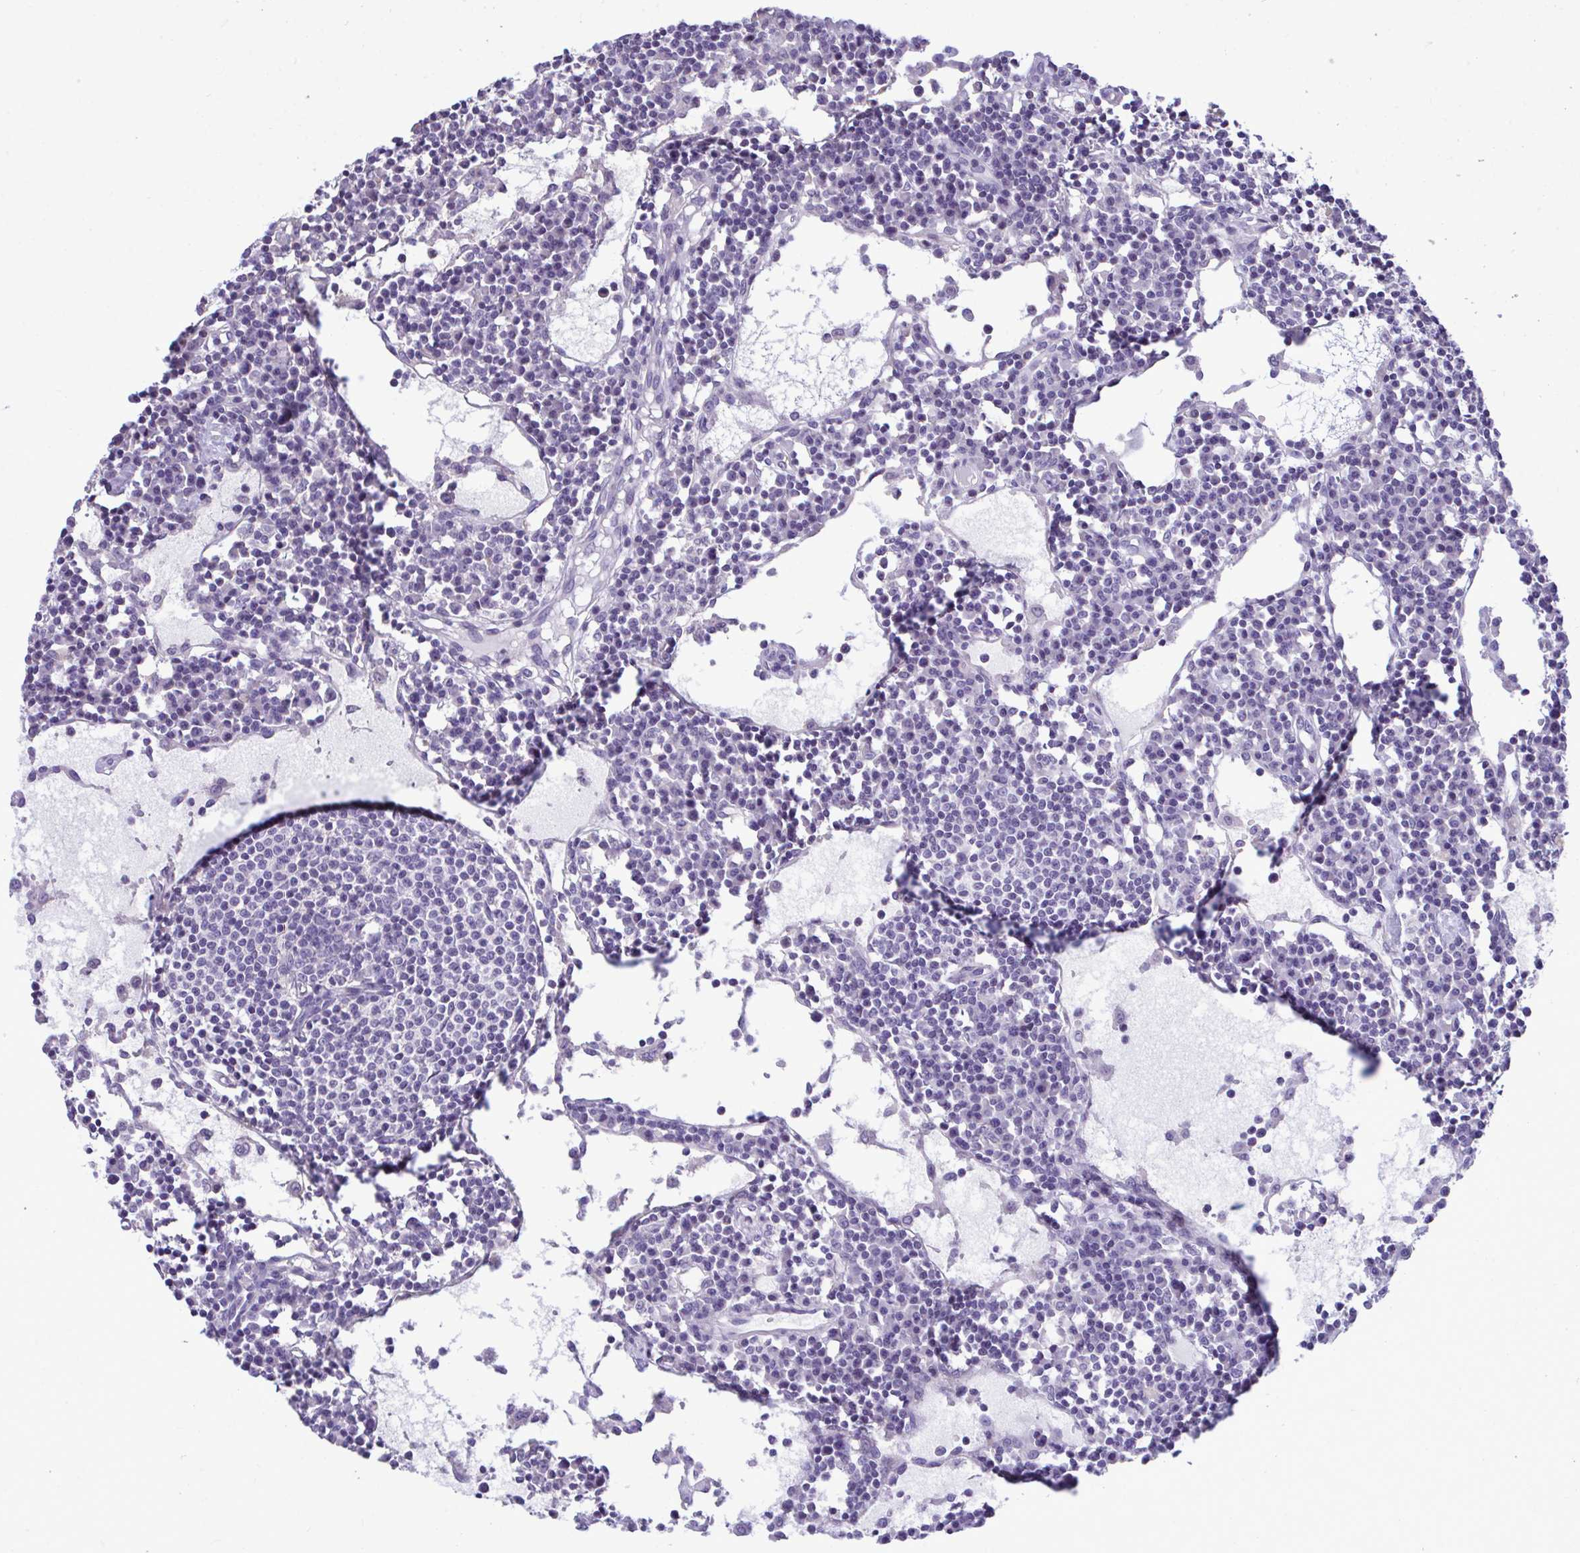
{"staining": {"intensity": "negative", "quantity": "none", "location": "none"}, "tissue": "lymph node", "cell_type": "Non-germinal center cells", "image_type": "normal", "snomed": [{"axis": "morphology", "description": "Normal tissue, NOS"}, {"axis": "topography", "description": "Lymph node"}], "caption": "Immunohistochemical staining of benign human lymph node reveals no significant expression in non-germinal center cells. (Brightfield microscopy of DAB (3,3'-diaminobenzidine) immunohistochemistry (IHC) at high magnification).", "gene": "PIGK", "patient": {"sex": "female", "age": 78}}